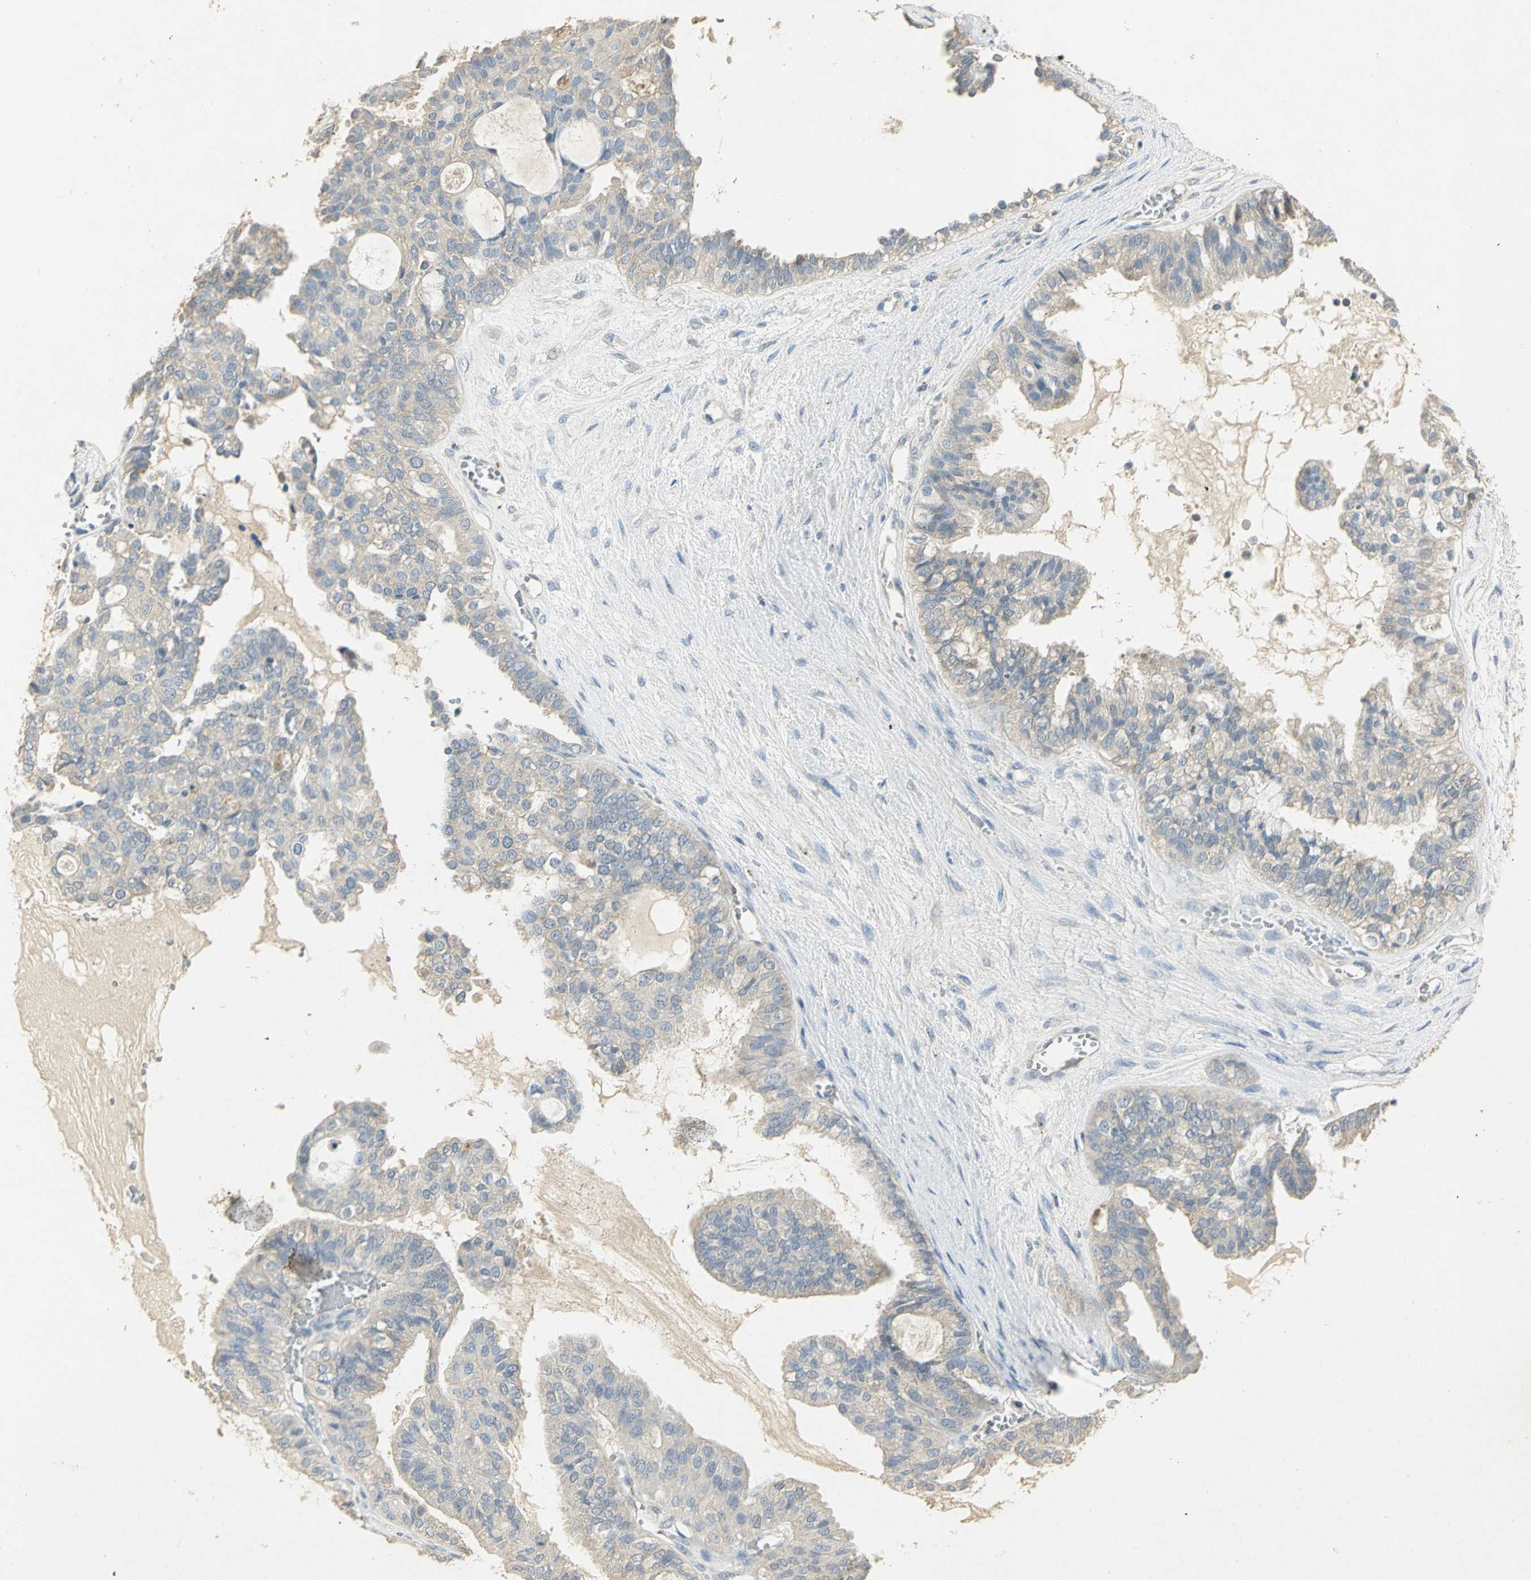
{"staining": {"intensity": "weak", "quantity": "25%-75%", "location": "cytoplasmic/membranous"}, "tissue": "ovarian cancer", "cell_type": "Tumor cells", "image_type": "cancer", "snomed": [{"axis": "morphology", "description": "Carcinoma, NOS"}, {"axis": "morphology", "description": "Carcinoma, endometroid"}, {"axis": "topography", "description": "Ovary"}], "caption": "Brown immunohistochemical staining in human ovarian cancer (carcinoma) reveals weak cytoplasmic/membranous staining in about 25%-75% of tumor cells.", "gene": "ASB9", "patient": {"sex": "female", "age": 50}}